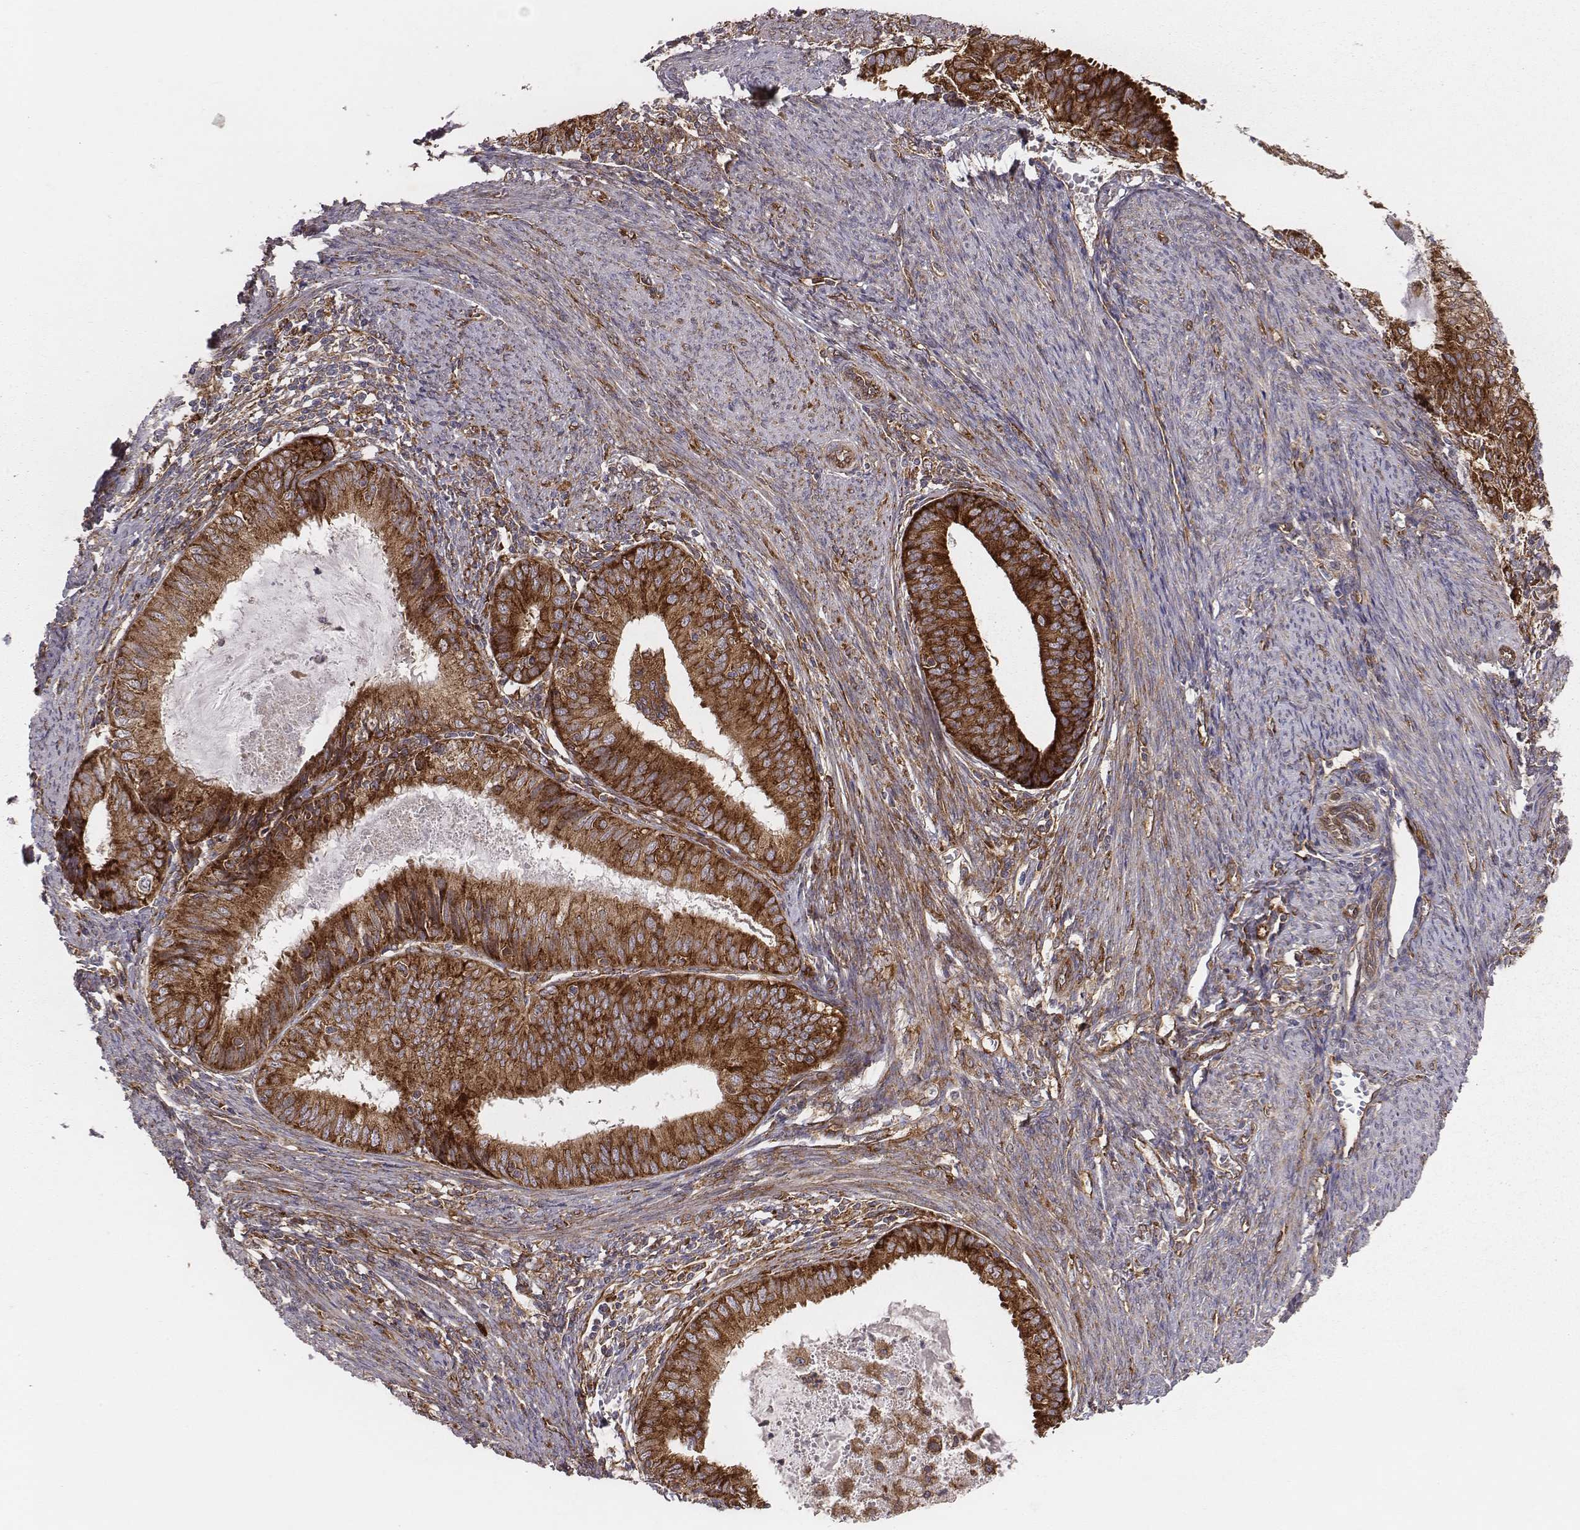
{"staining": {"intensity": "moderate", "quantity": ">75%", "location": "cytoplasmic/membranous"}, "tissue": "endometrial cancer", "cell_type": "Tumor cells", "image_type": "cancer", "snomed": [{"axis": "morphology", "description": "Adenocarcinoma, NOS"}, {"axis": "topography", "description": "Endometrium"}], "caption": "Endometrial cancer stained for a protein (brown) demonstrates moderate cytoplasmic/membranous positive staining in about >75% of tumor cells.", "gene": "TXLNA", "patient": {"sex": "female", "age": 57}}